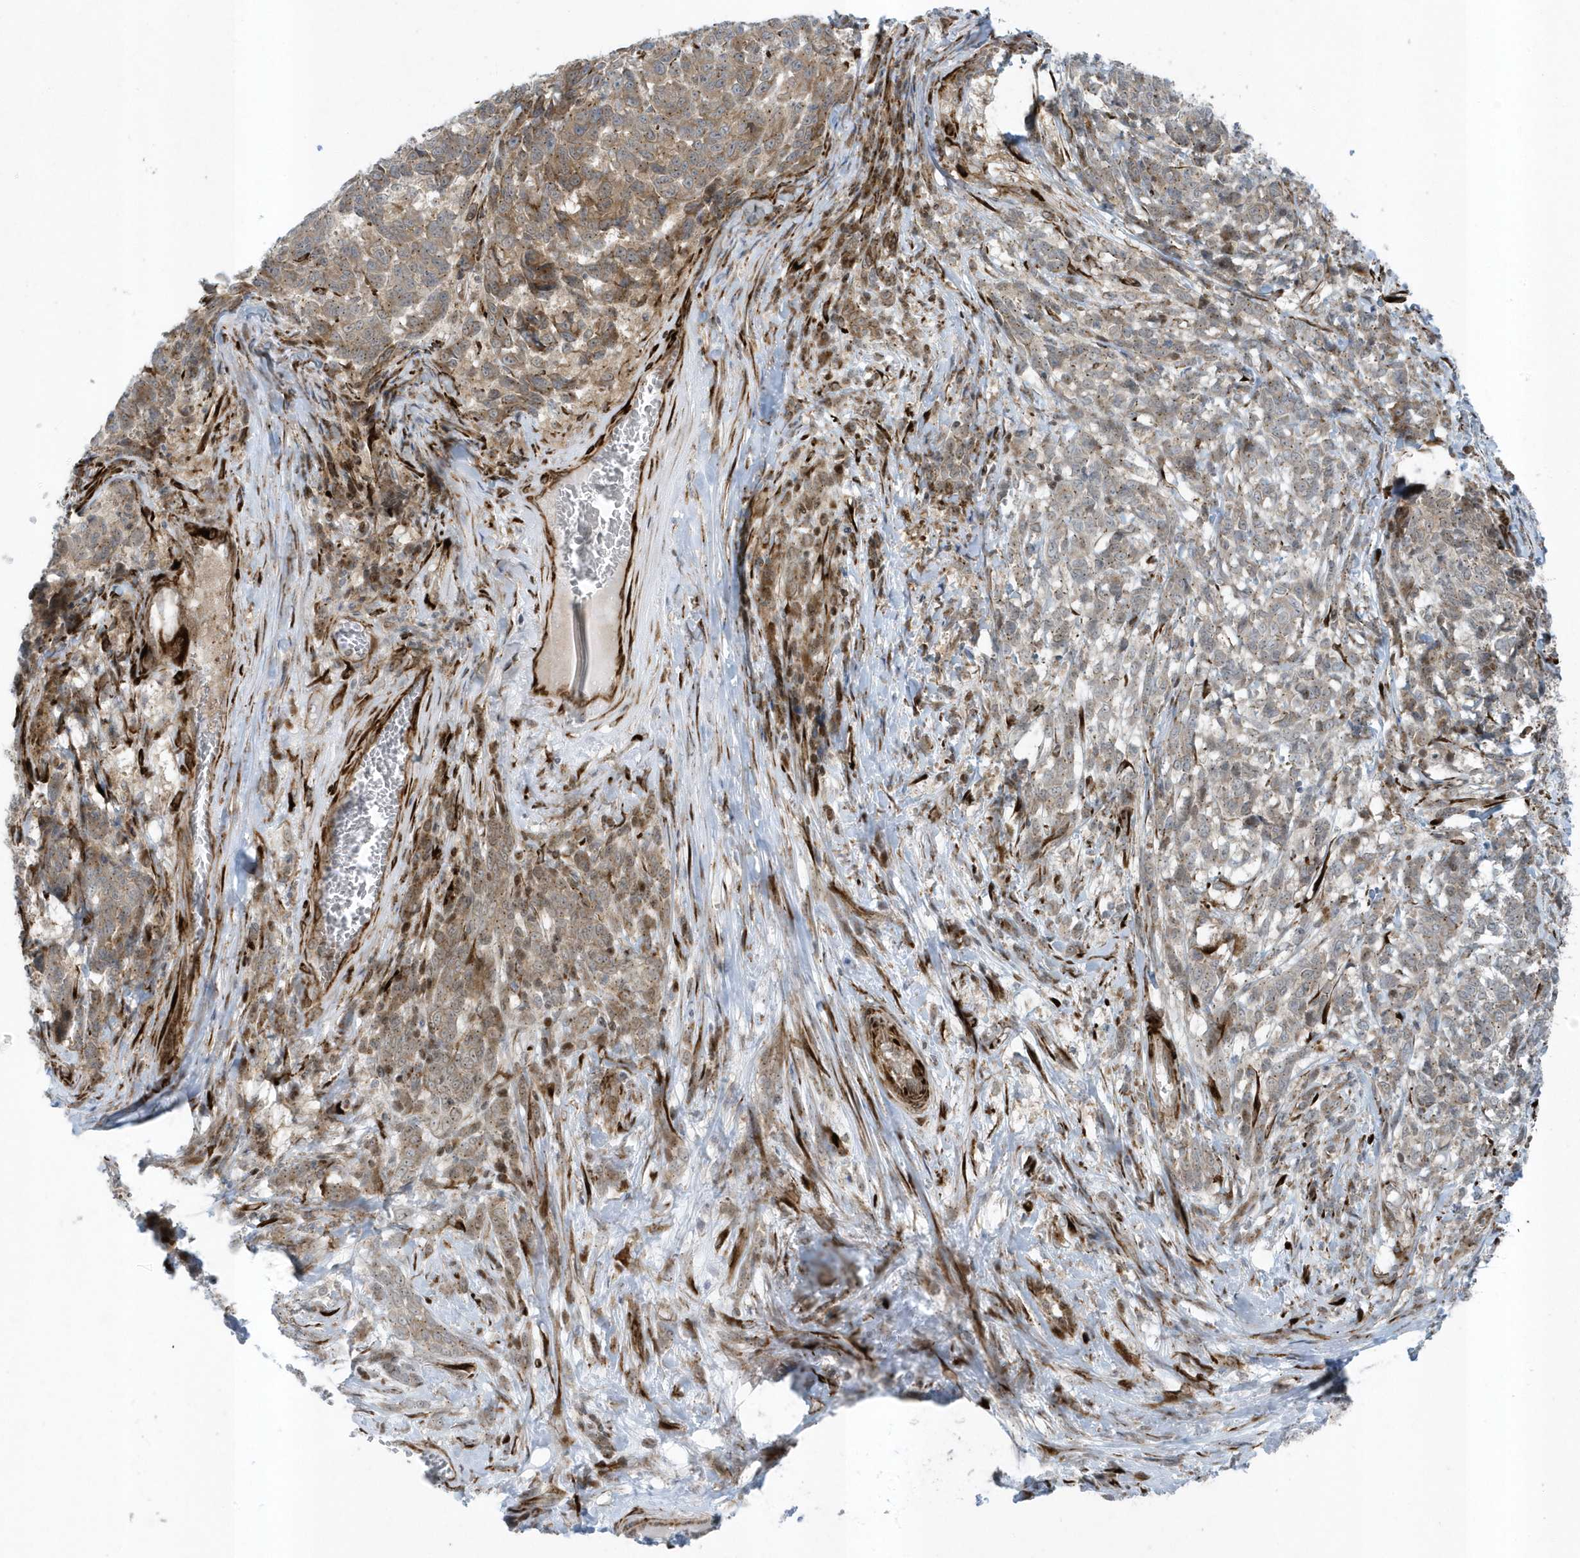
{"staining": {"intensity": "moderate", "quantity": ">75%", "location": "cytoplasmic/membranous"}, "tissue": "melanoma", "cell_type": "Tumor cells", "image_type": "cancer", "snomed": [{"axis": "morphology", "description": "Malignant melanoma, NOS"}, {"axis": "topography", "description": "Skin"}], "caption": "Moderate cytoplasmic/membranous staining for a protein is appreciated in about >75% of tumor cells of melanoma using immunohistochemistry (IHC).", "gene": "FAM98A", "patient": {"sex": "male", "age": 49}}